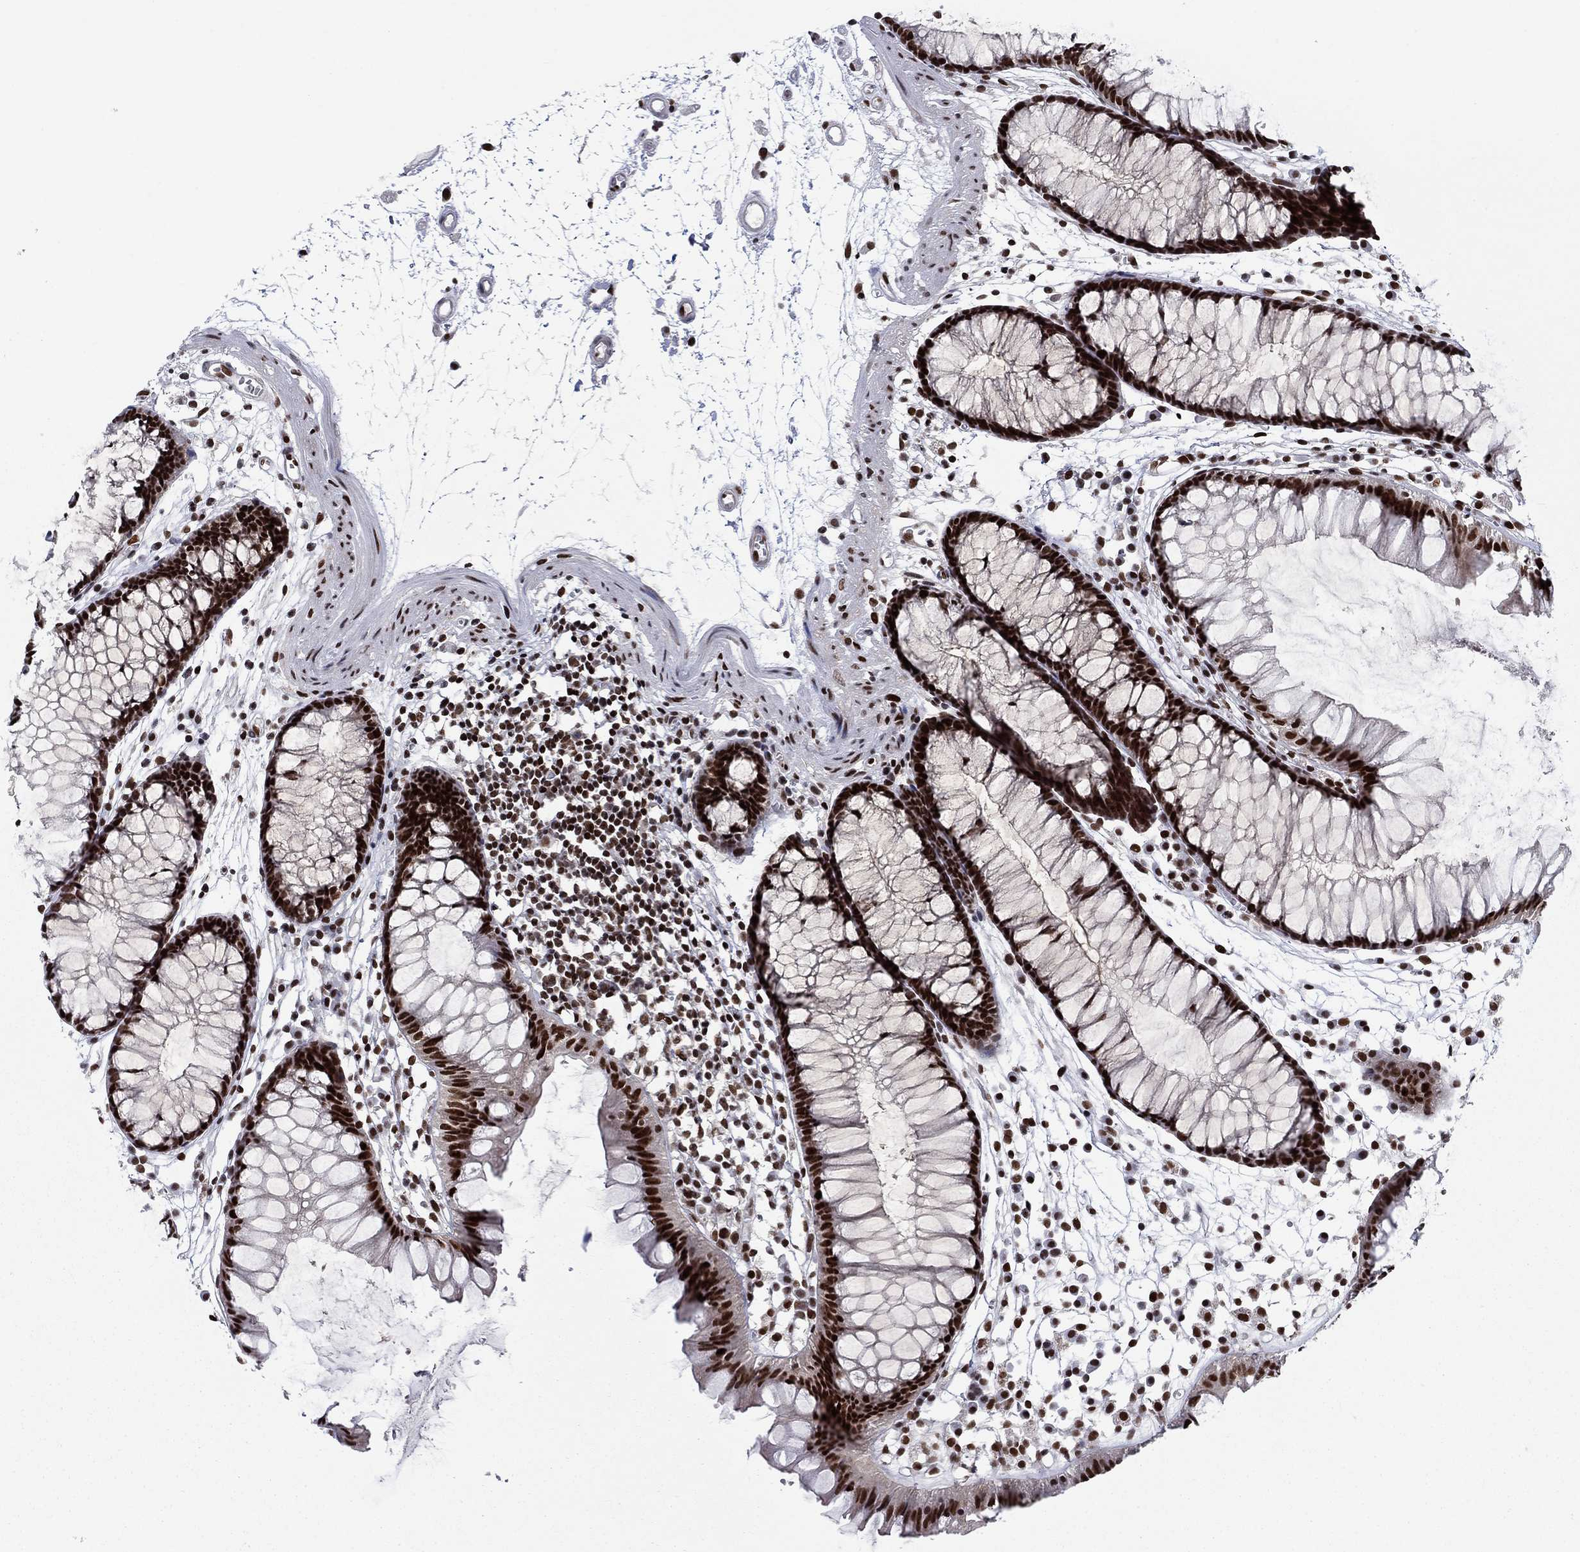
{"staining": {"intensity": "negative", "quantity": "none", "location": "none"}, "tissue": "colon", "cell_type": "Endothelial cells", "image_type": "normal", "snomed": [{"axis": "morphology", "description": "Normal tissue, NOS"}, {"axis": "morphology", "description": "Adenocarcinoma, NOS"}, {"axis": "topography", "description": "Colon"}], "caption": "IHC micrograph of benign human colon stained for a protein (brown), which displays no expression in endothelial cells.", "gene": "RPRD1B", "patient": {"sex": "male", "age": 65}}